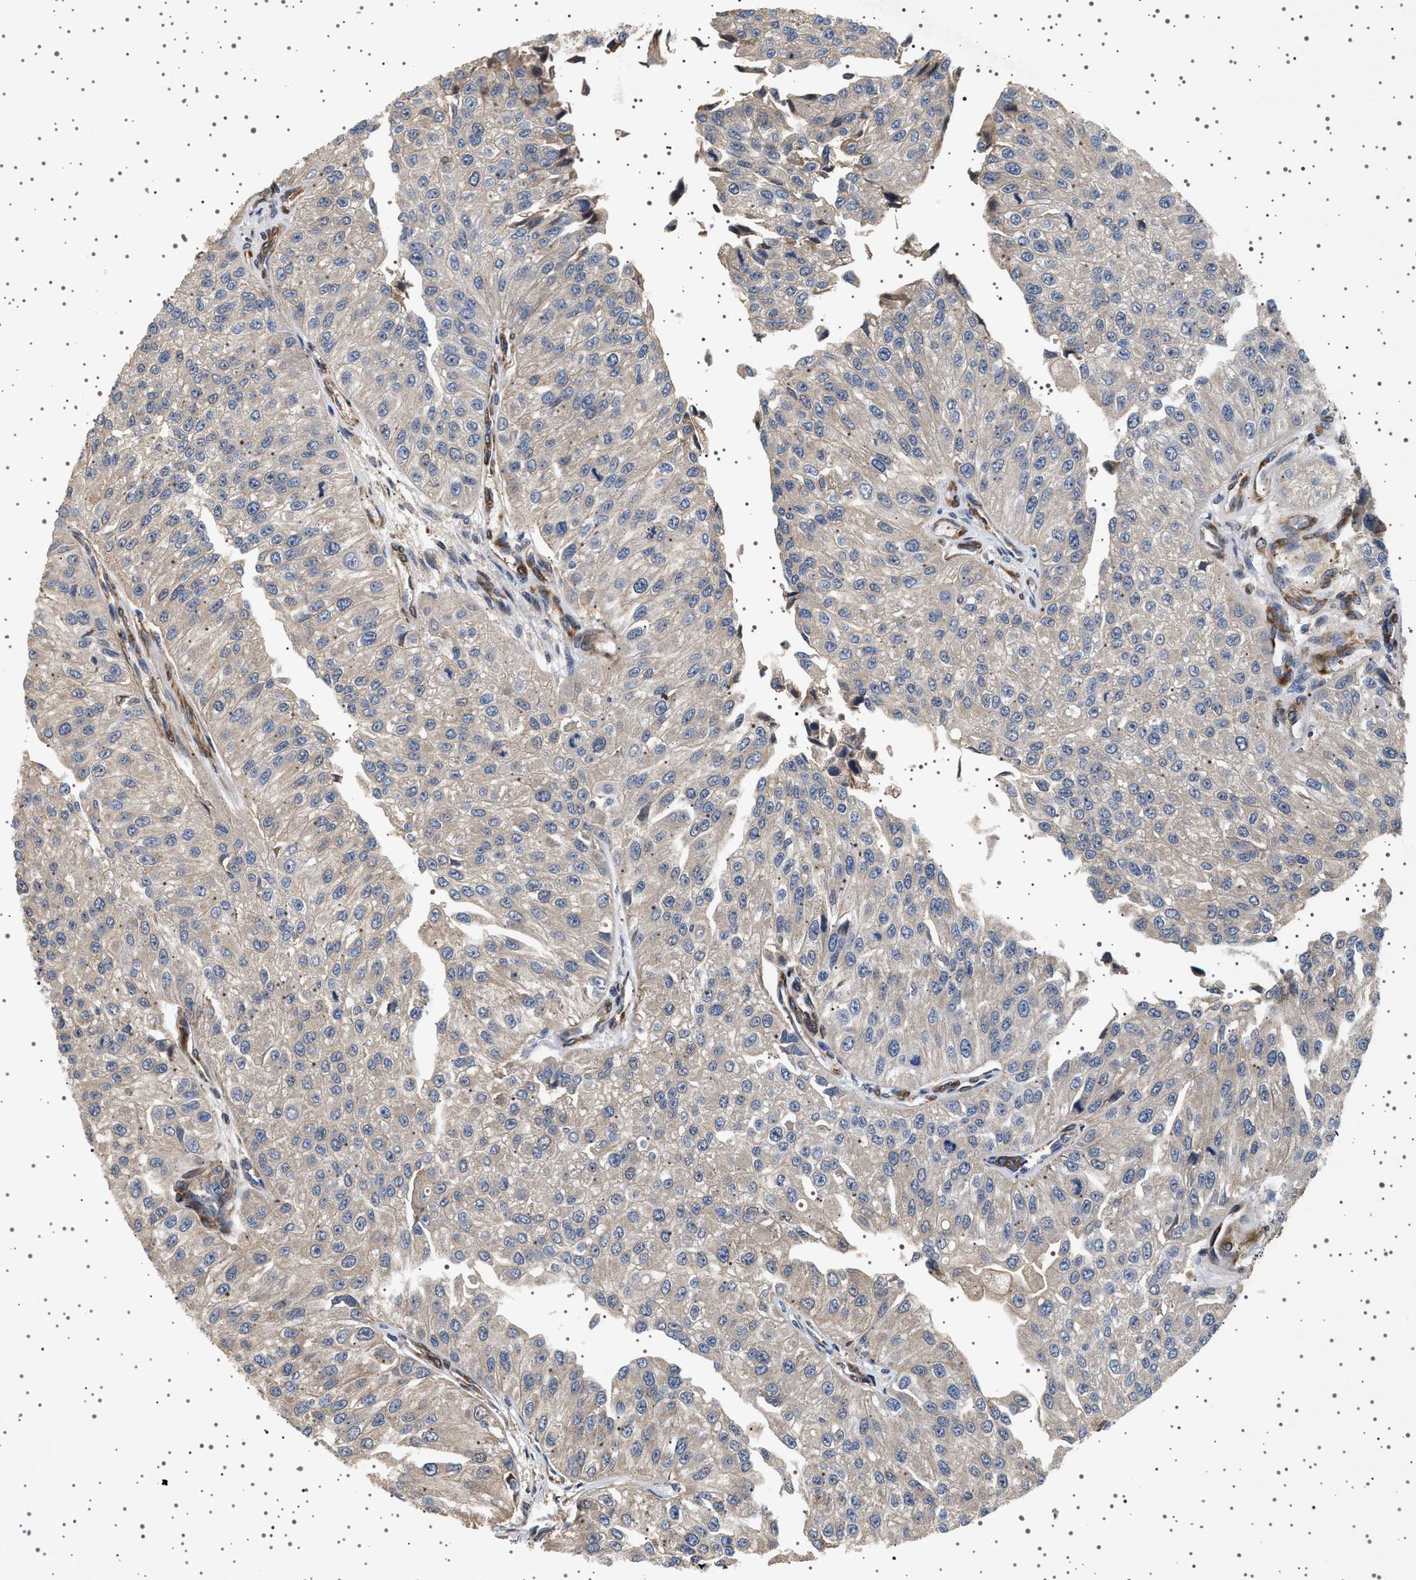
{"staining": {"intensity": "weak", "quantity": "<25%", "location": "cytoplasmic/membranous"}, "tissue": "urothelial cancer", "cell_type": "Tumor cells", "image_type": "cancer", "snomed": [{"axis": "morphology", "description": "Urothelial carcinoma, High grade"}, {"axis": "topography", "description": "Kidney"}, {"axis": "topography", "description": "Urinary bladder"}], "caption": "High power microscopy image of an IHC photomicrograph of urothelial carcinoma (high-grade), revealing no significant staining in tumor cells.", "gene": "GUCY1B1", "patient": {"sex": "male", "age": 77}}